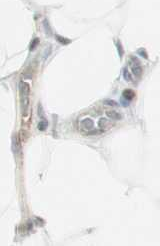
{"staining": {"intensity": "negative", "quantity": "none", "location": "none"}, "tissue": "adipose tissue", "cell_type": "Adipocytes", "image_type": "normal", "snomed": [{"axis": "morphology", "description": "Normal tissue, NOS"}, {"axis": "topography", "description": "Soft tissue"}], "caption": "Immunohistochemical staining of normal human adipose tissue displays no significant positivity in adipocytes.", "gene": "PPP1CA", "patient": {"sex": "male", "age": 26}}